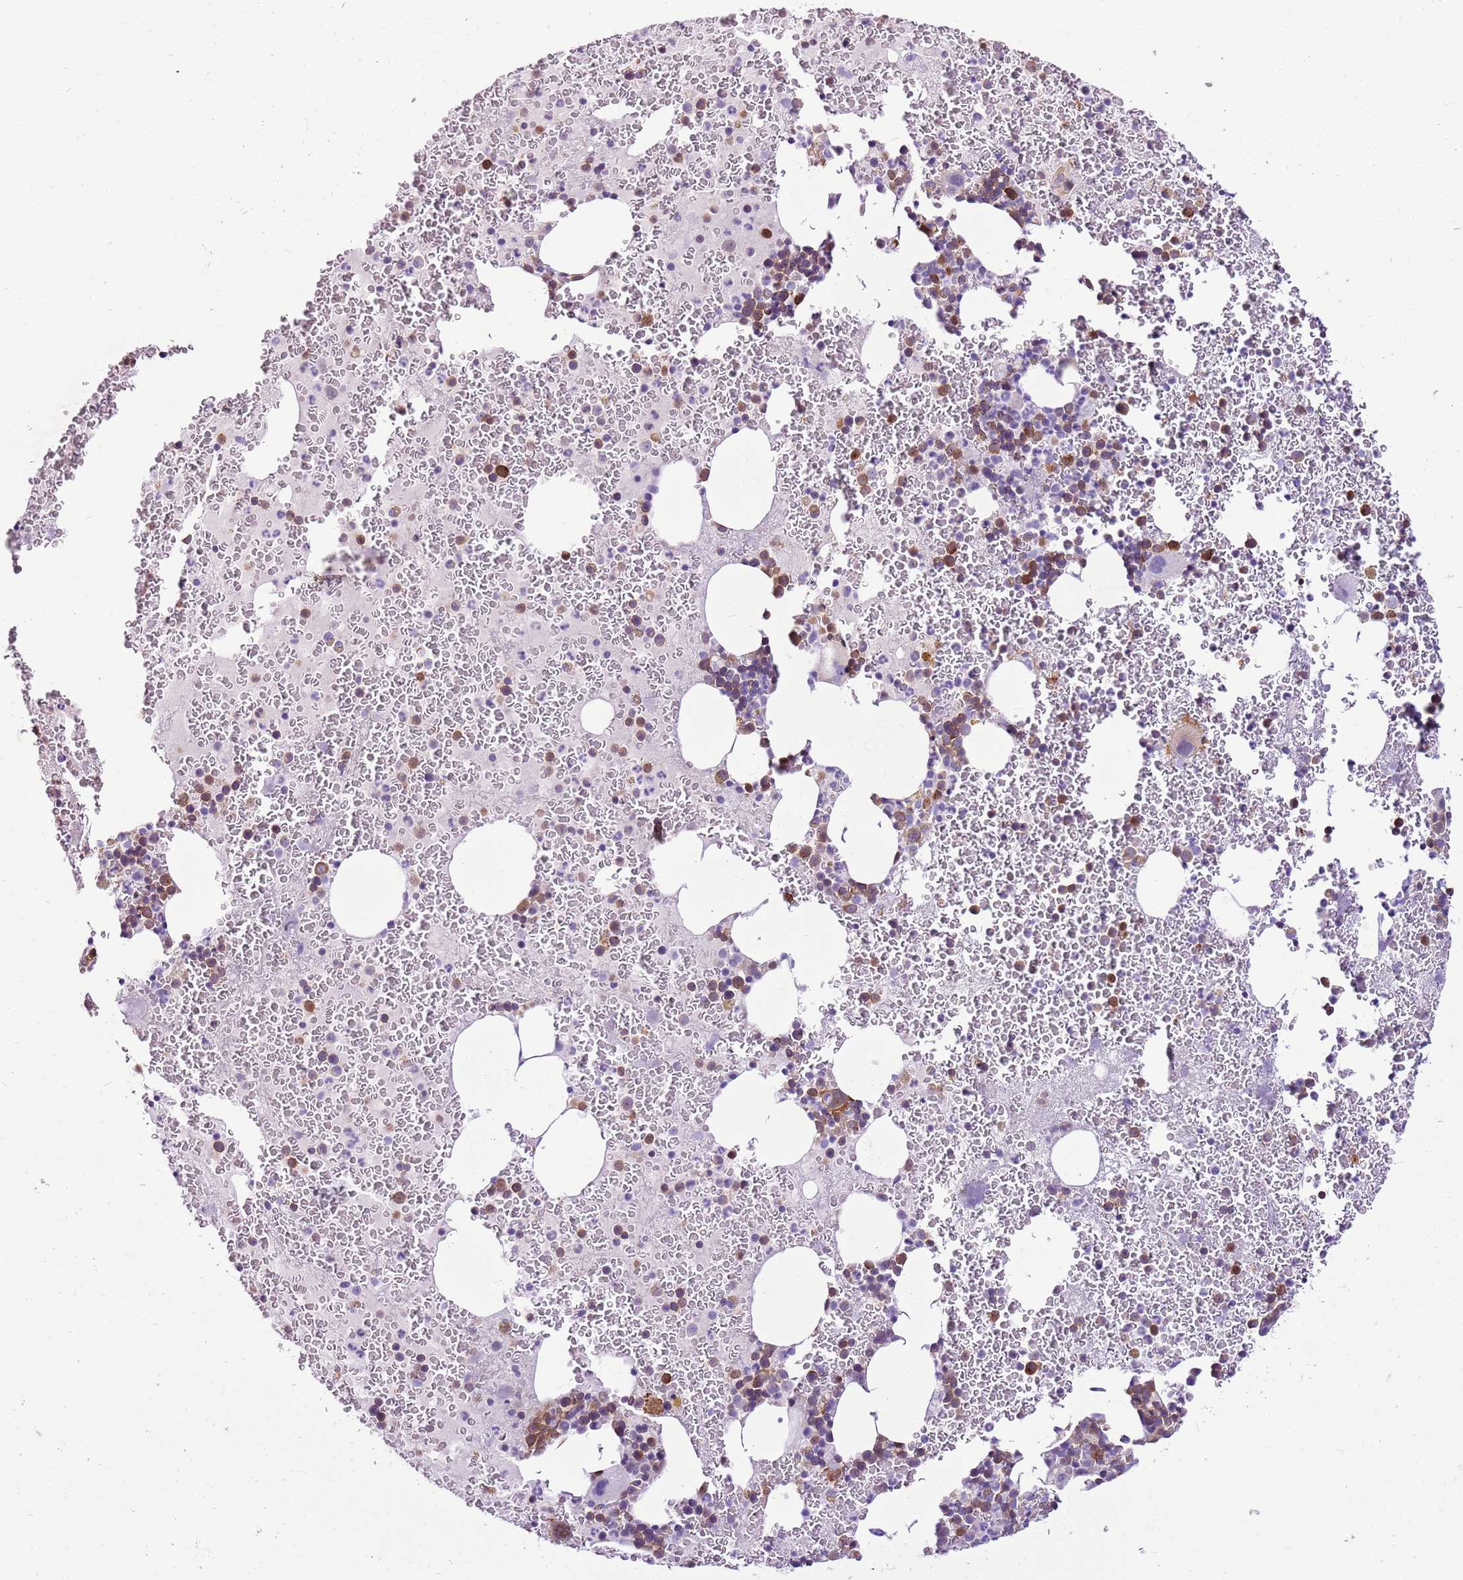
{"staining": {"intensity": "moderate", "quantity": "<25%", "location": "cytoplasmic/membranous"}, "tissue": "bone marrow", "cell_type": "Hematopoietic cells", "image_type": "normal", "snomed": [{"axis": "morphology", "description": "Normal tissue, NOS"}, {"axis": "topography", "description": "Bone marrow"}], "caption": "Immunohistochemical staining of normal human bone marrow shows <25% levels of moderate cytoplasmic/membranous protein positivity in approximately <25% of hematopoietic cells. The staining is performed using DAB brown chromogen to label protein expression. The nuclei are counter-stained blue using hematoxylin.", "gene": "SPC25", "patient": {"sex": "male", "age": 26}}